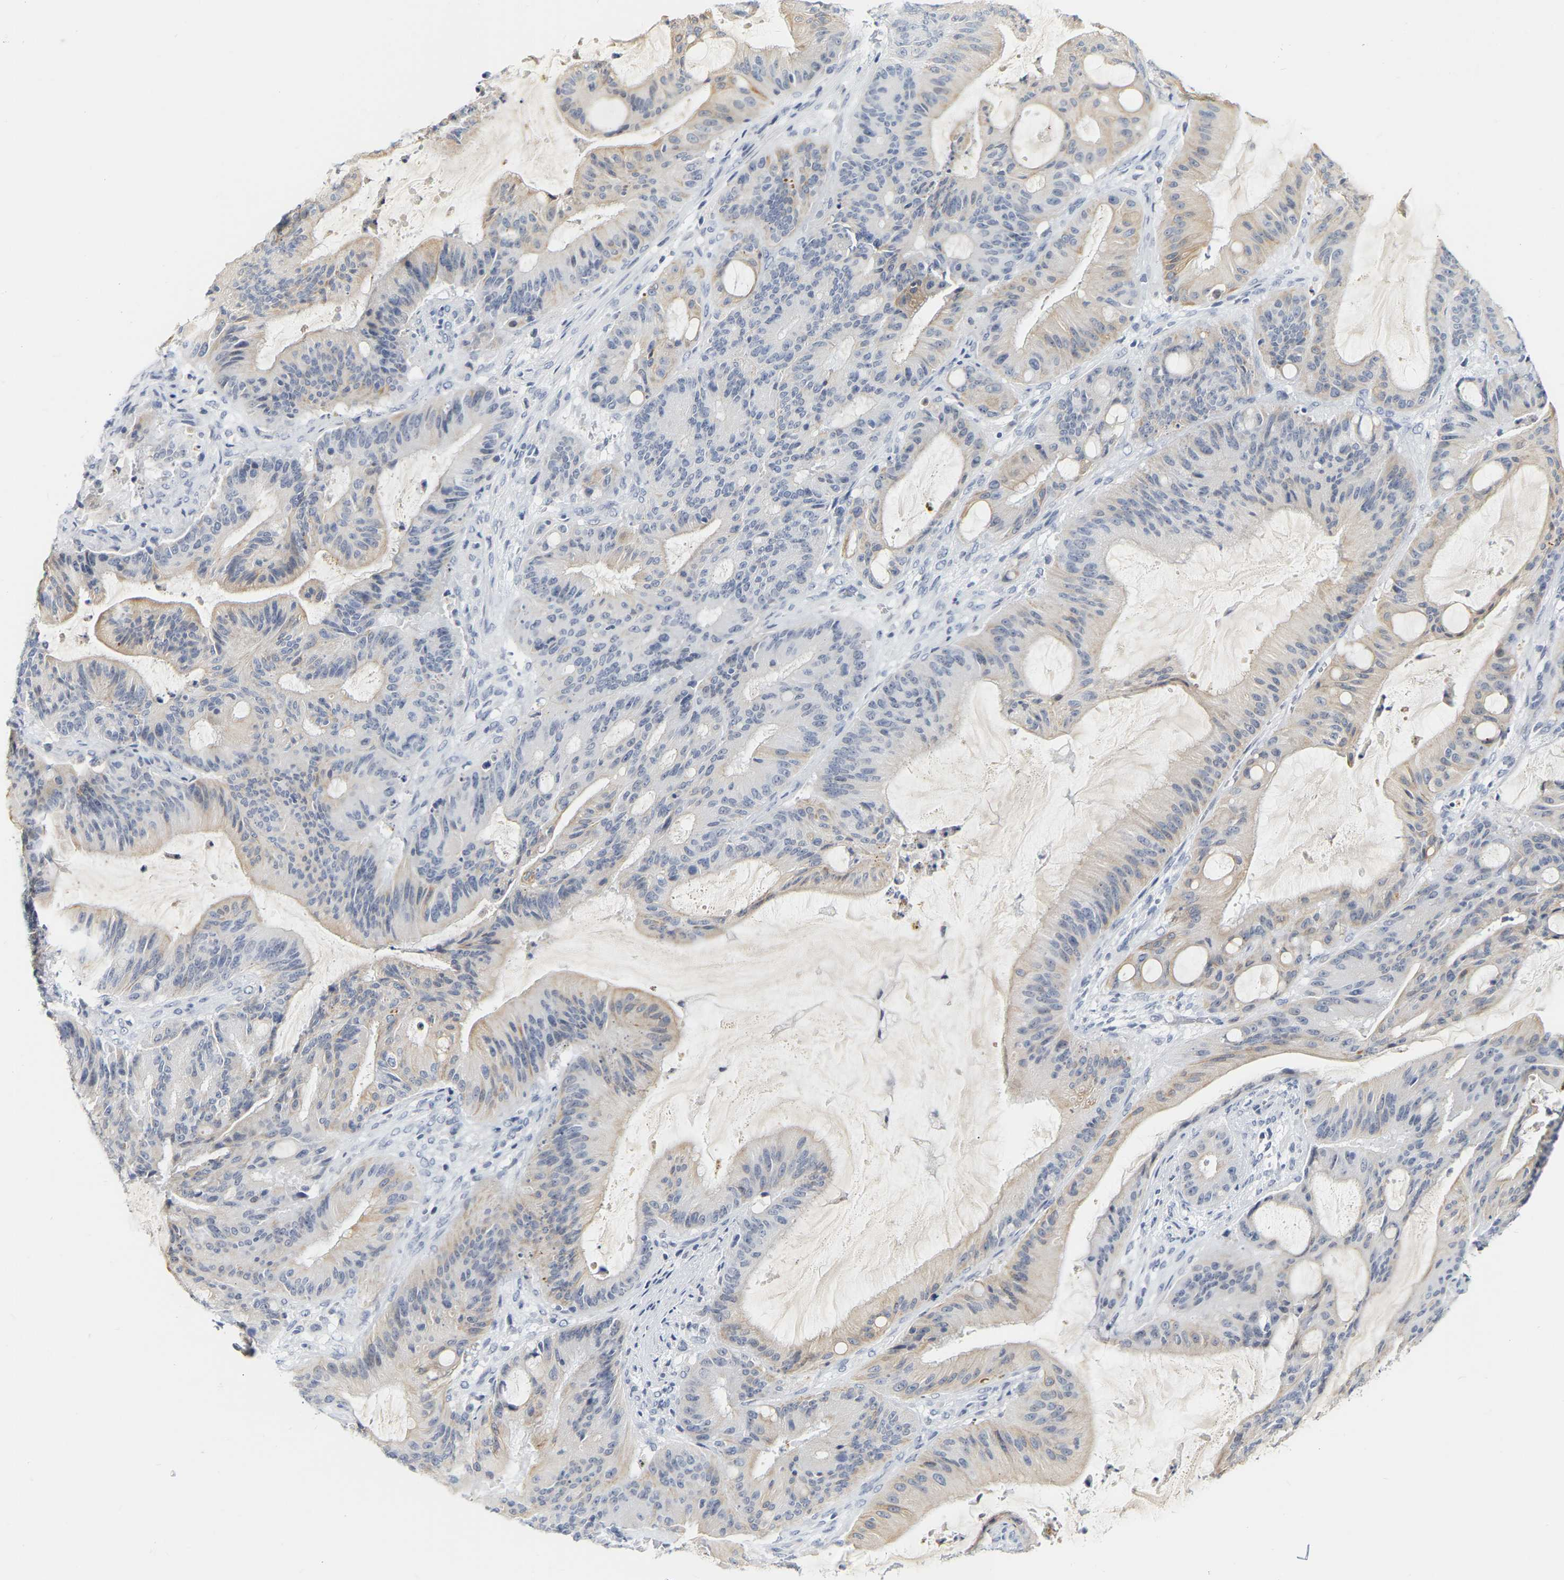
{"staining": {"intensity": "weak", "quantity": "<25%", "location": "cytoplasmic/membranous"}, "tissue": "liver cancer", "cell_type": "Tumor cells", "image_type": "cancer", "snomed": [{"axis": "morphology", "description": "Normal tissue, NOS"}, {"axis": "morphology", "description": "Cholangiocarcinoma"}, {"axis": "topography", "description": "Liver"}, {"axis": "topography", "description": "Peripheral nerve tissue"}], "caption": "Human cholangiocarcinoma (liver) stained for a protein using IHC displays no positivity in tumor cells.", "gene": "KRT76", "patient": {"sex": "female", "age": 73}}